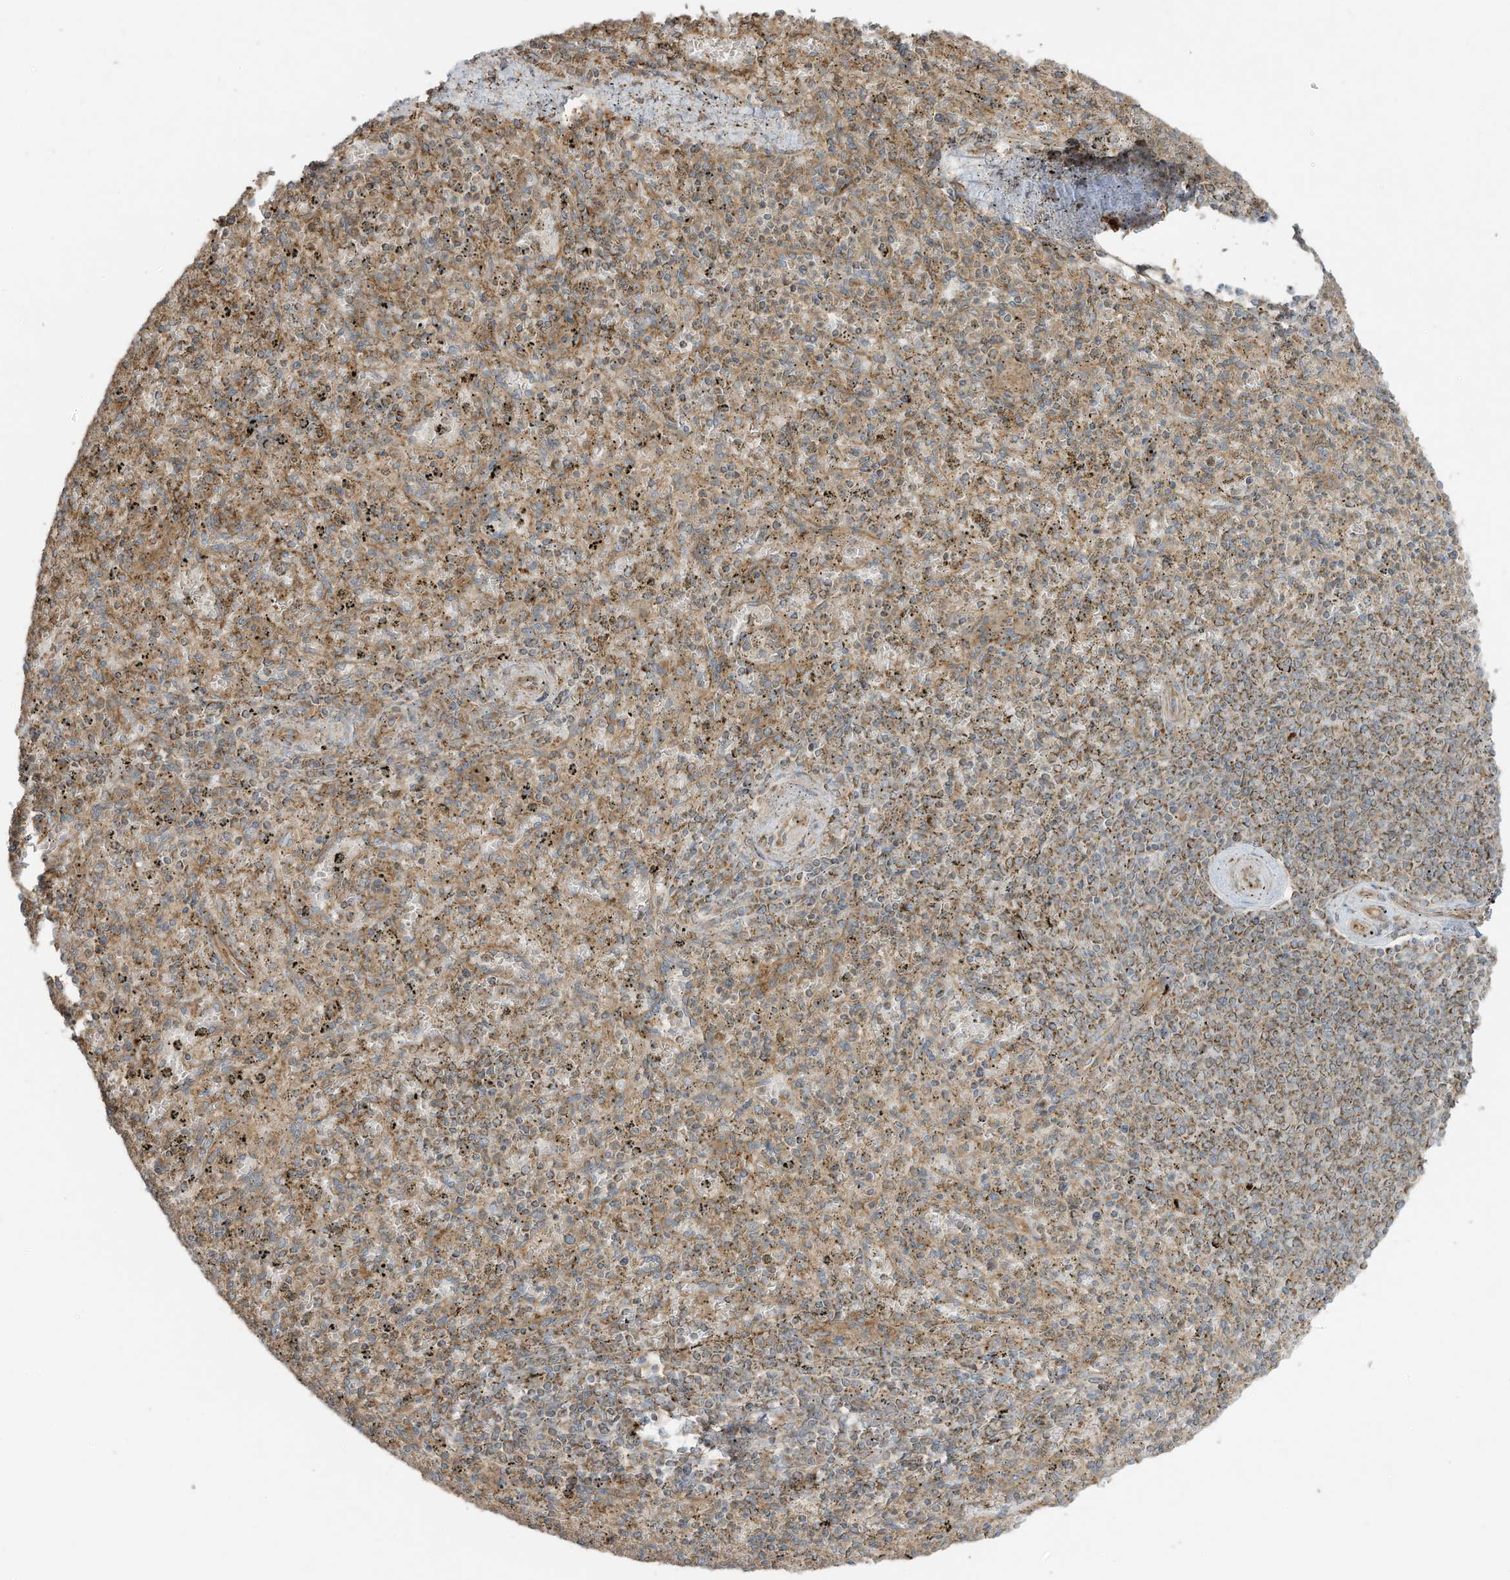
{"staining": {"intensity": "moderate", "quantity": ">75%", "location": "cytoplasmic/membranous"}, "tissue": "spleen", "cell_type": "Cells in red pulp", "image_type": "normal", "snomed": [{"axis": "morphology", "description": "Normal tissue, NOS"}, {"axis": "topography", "description": "Spleen"}], "caption": "A medium amount of moderate cytoplasmic/membranous positivity is identified in about >75% of cells in red pulp in normal spleen.", "gene": "CGAS", "patient": {"sex": "male", "age": 72}}